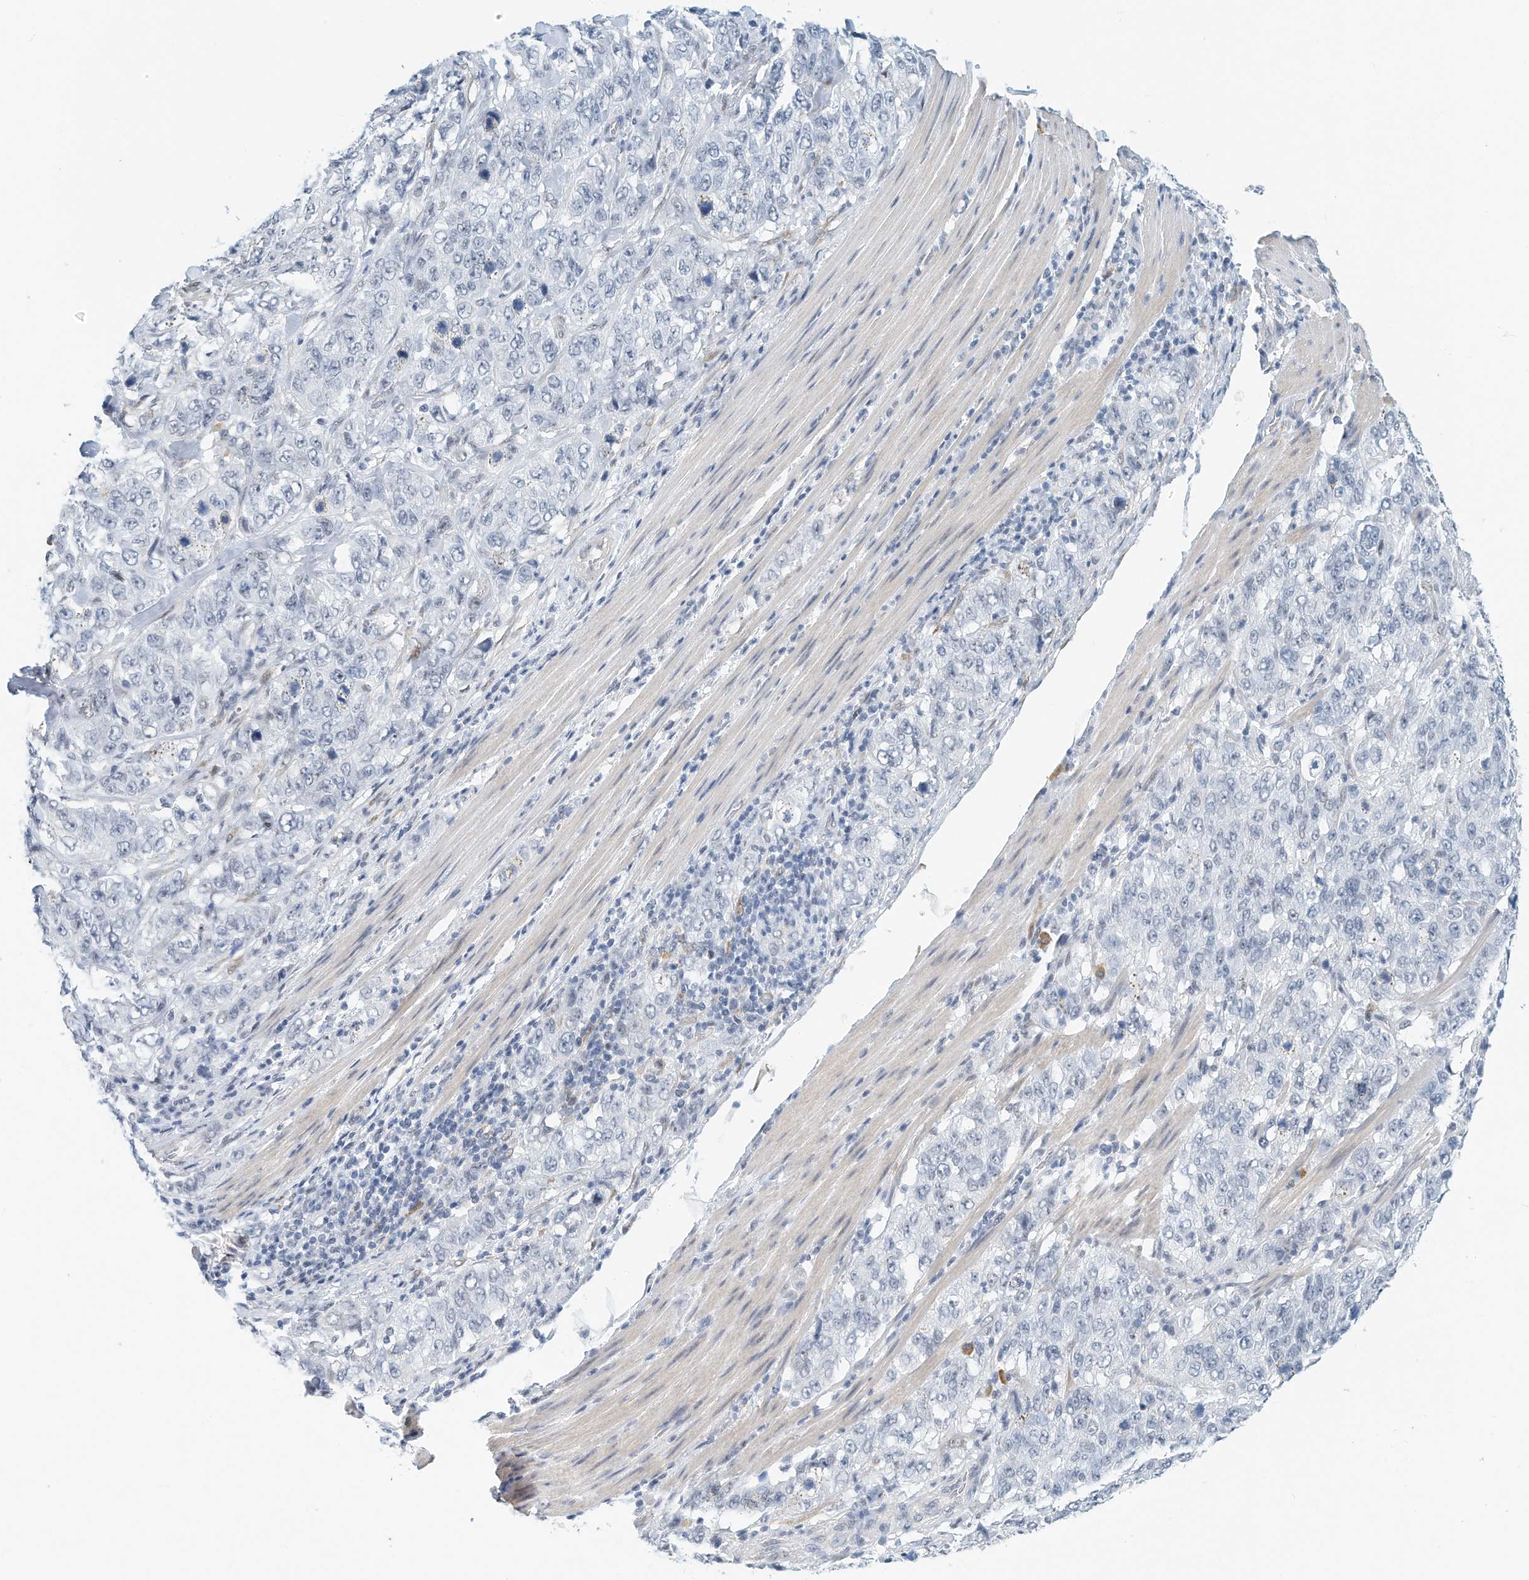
{"staining": {"intensity": "negative", "quantity": "none", "location": "none"}, "tissue": "stomach cancer", "cell_type": "Tumor cells", "image_type": "cancer", "snomed": [{"axis": "morphology", "description": "Adenocarcinoma, NOS"}, {"axis": "topography", "description": "Stomach"}], "caption": "The histopathology image shows no significant staining in tumor cells of adenocarcinoma (stomach).", "gene": "ARHGAP28", "patient": {"sex": "male", "age": 48}}